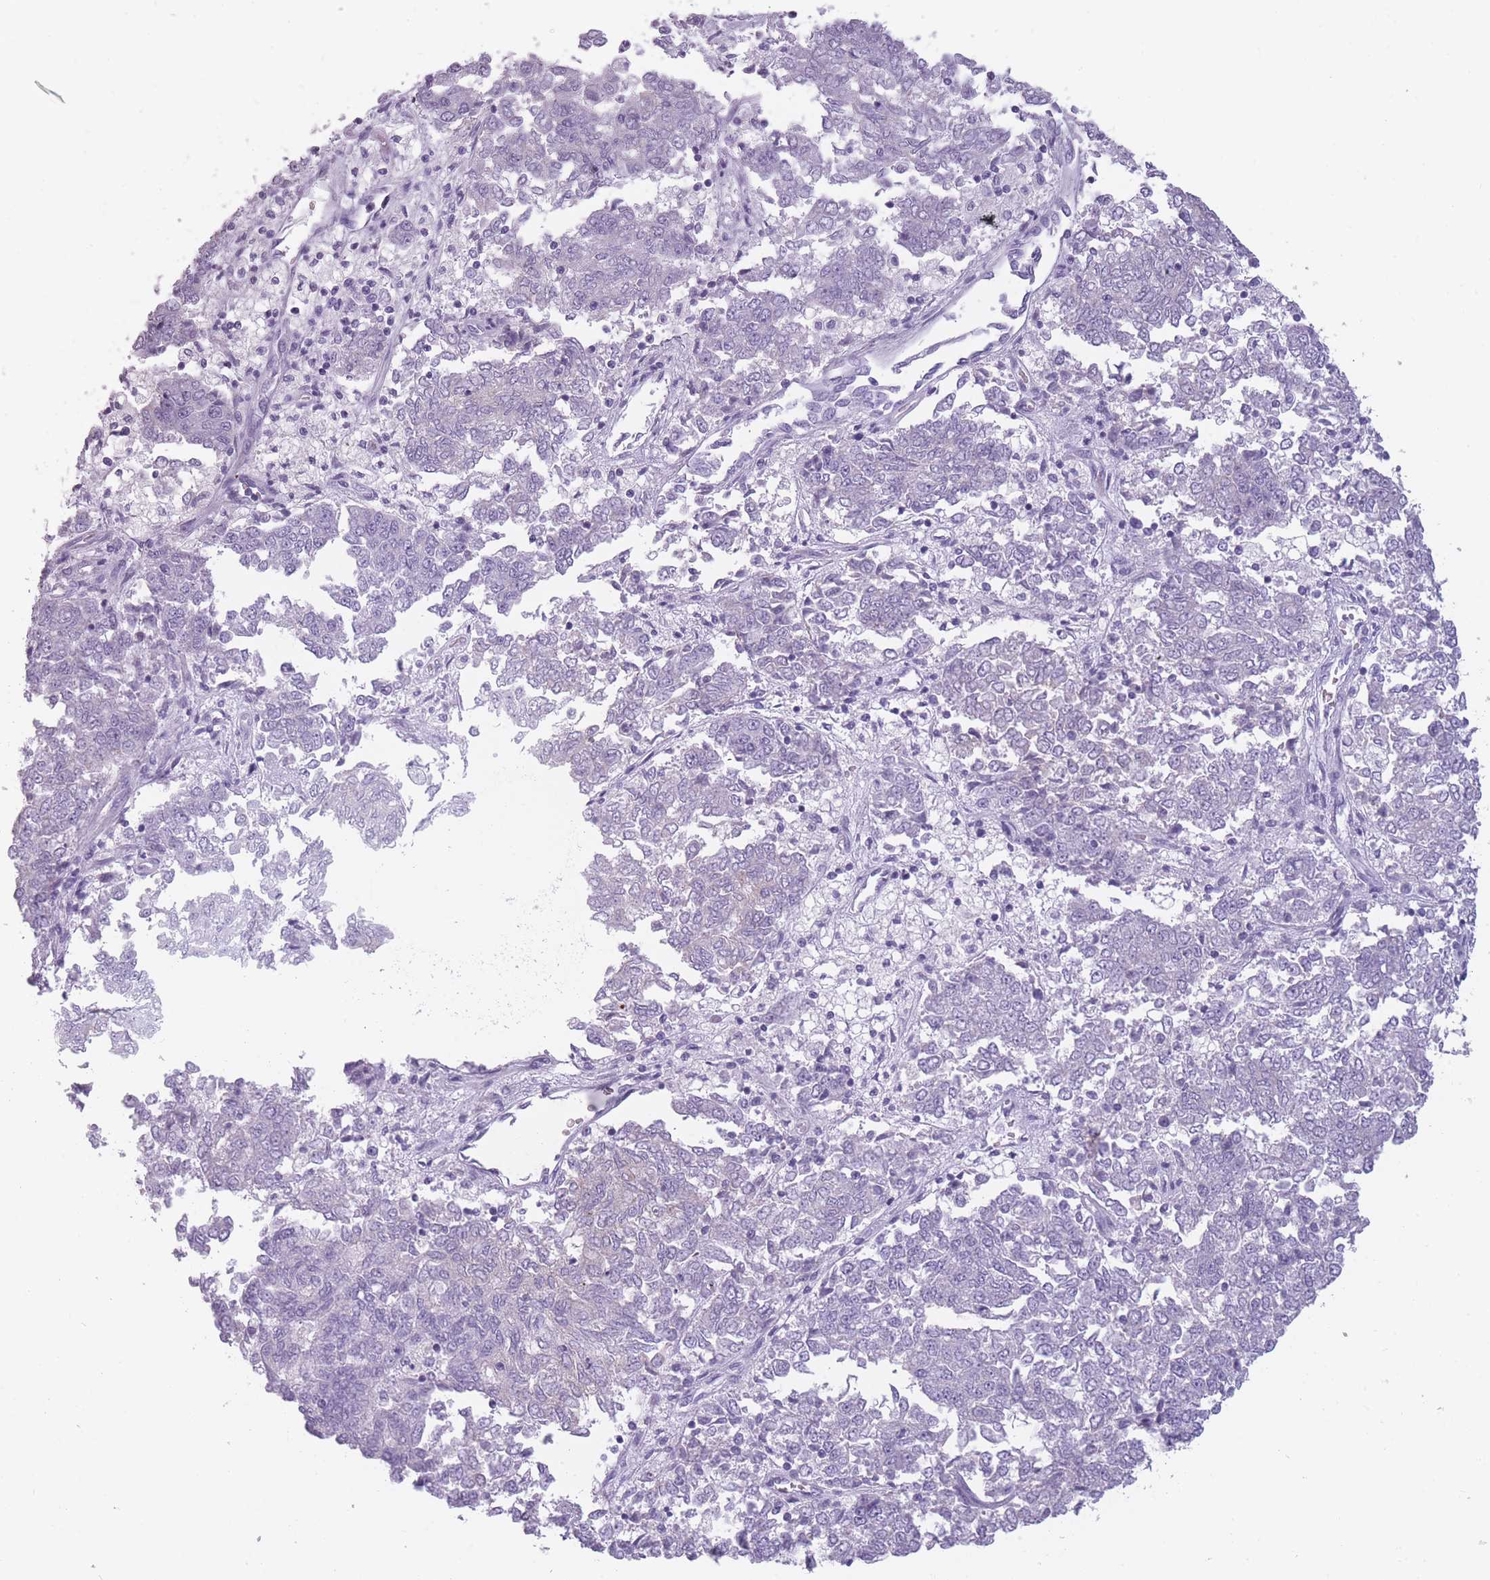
{"staining": {"intensity": "negative", "quantity": "none", "location": "none"}, "tissue": "endometrial cancer", "cell_type": "Tumor cells", "image_type": "cancer", "snomed": [{"axis": "morphology", "description": "Adenocarcinoma, NOS"}, {"axis": "topography", "description": "Endometrium"}], "caption": "DAB (3,3'-diaminobenzidine) immunohistochemical staining of human endometrial adenocarcinoma demonstrates no significant expression in tumor cells. (DAB (3,3'-diaminobenzidine) IHC, high magnification).", "gene": "PPFIA3", "patient": {"sex": "female", "age": 80}}